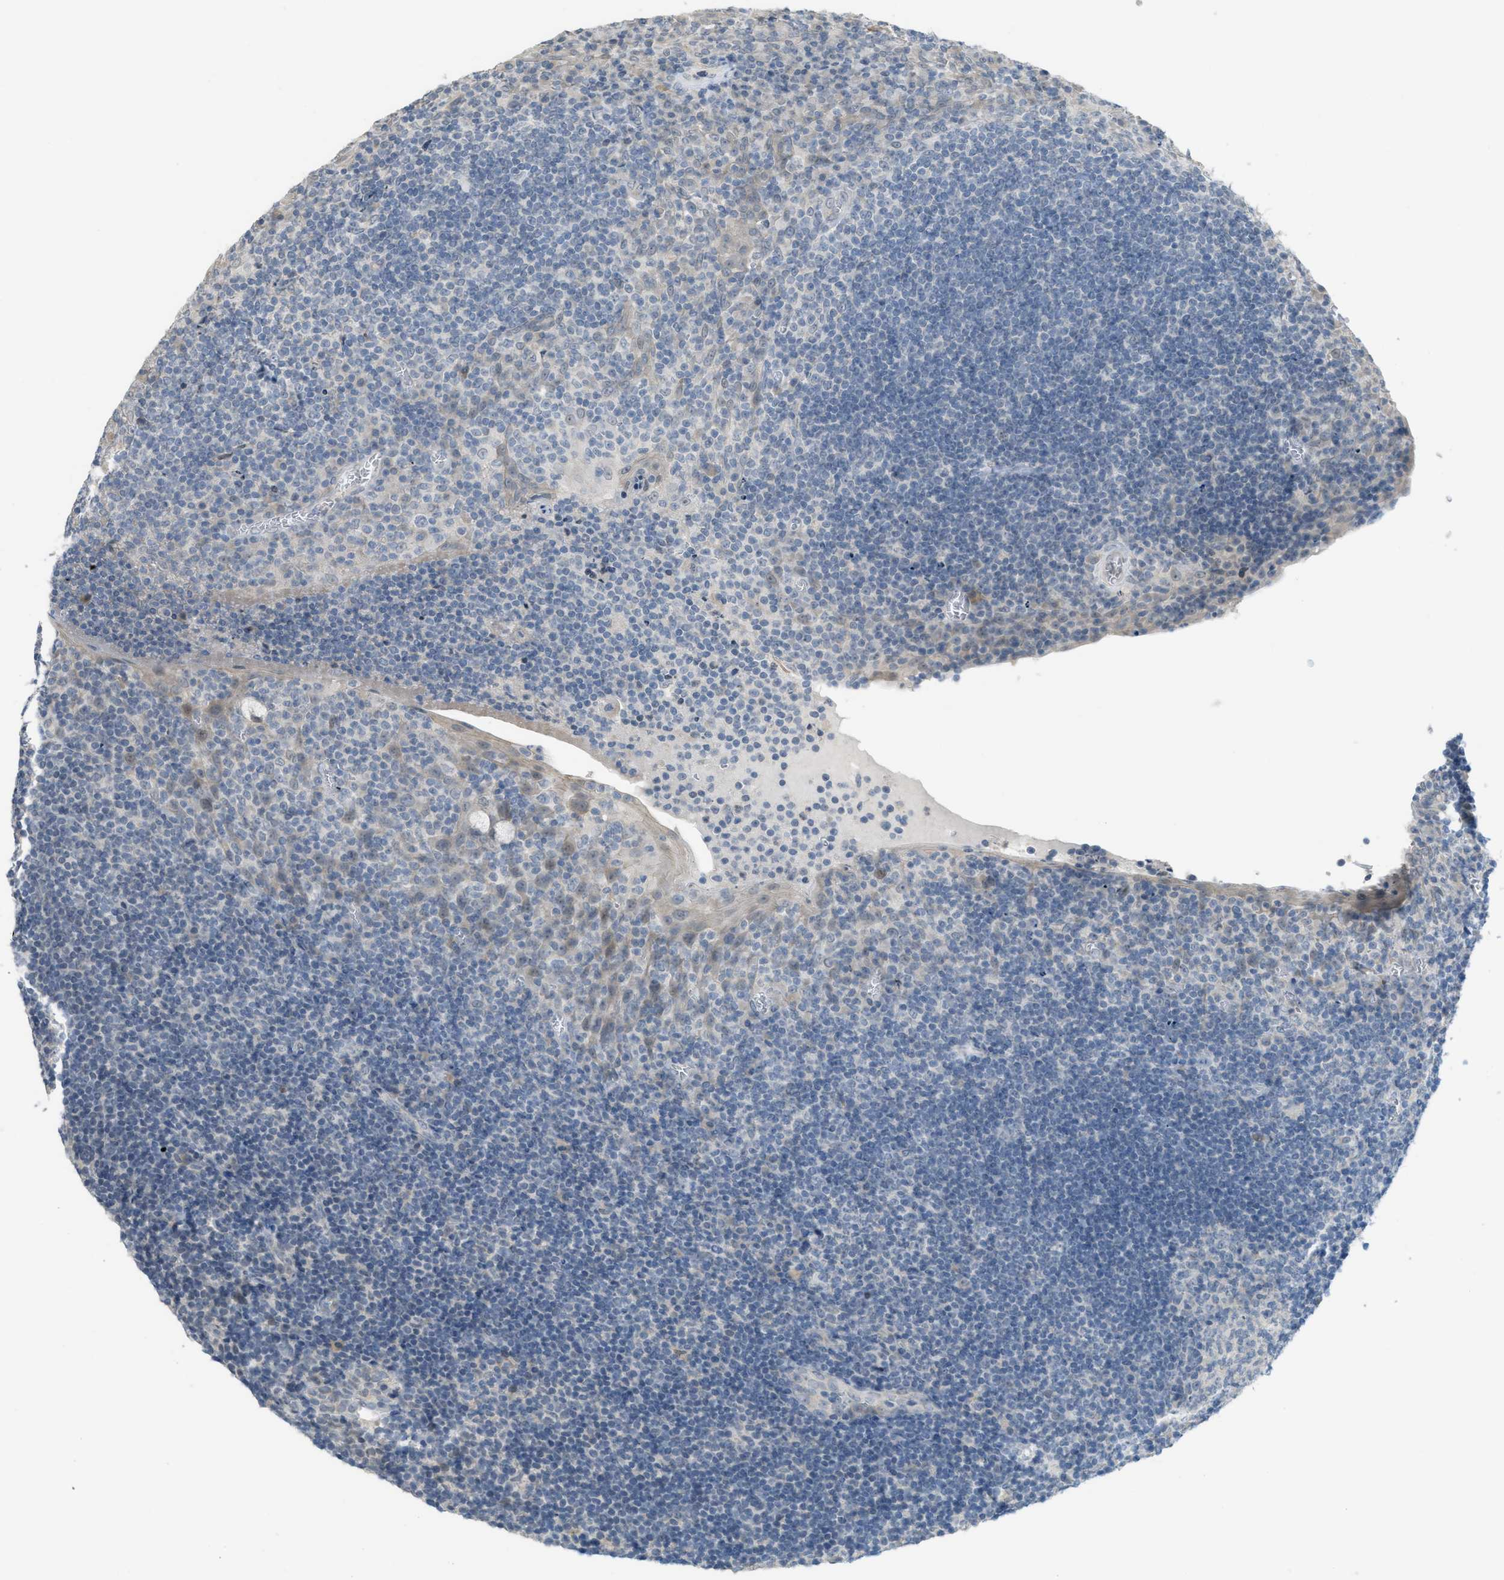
{"staining": {"intensity": "negative", "quantity": "none", "location": "none"}, "tissue": "tonsil", "cell_type": "Germinal center cells", "image_type": "normal", "snomed": [{"axis": "morphology", "description": "Normal tissue, NOS"}, {"axis": "topography", "description": "Tonsil"}], "caption": "The histopathology image shows no significant staining in germinal center cells of tonsil.", "gene": "TXNDC2", "patient": {"sex": "male", "age": 37}}